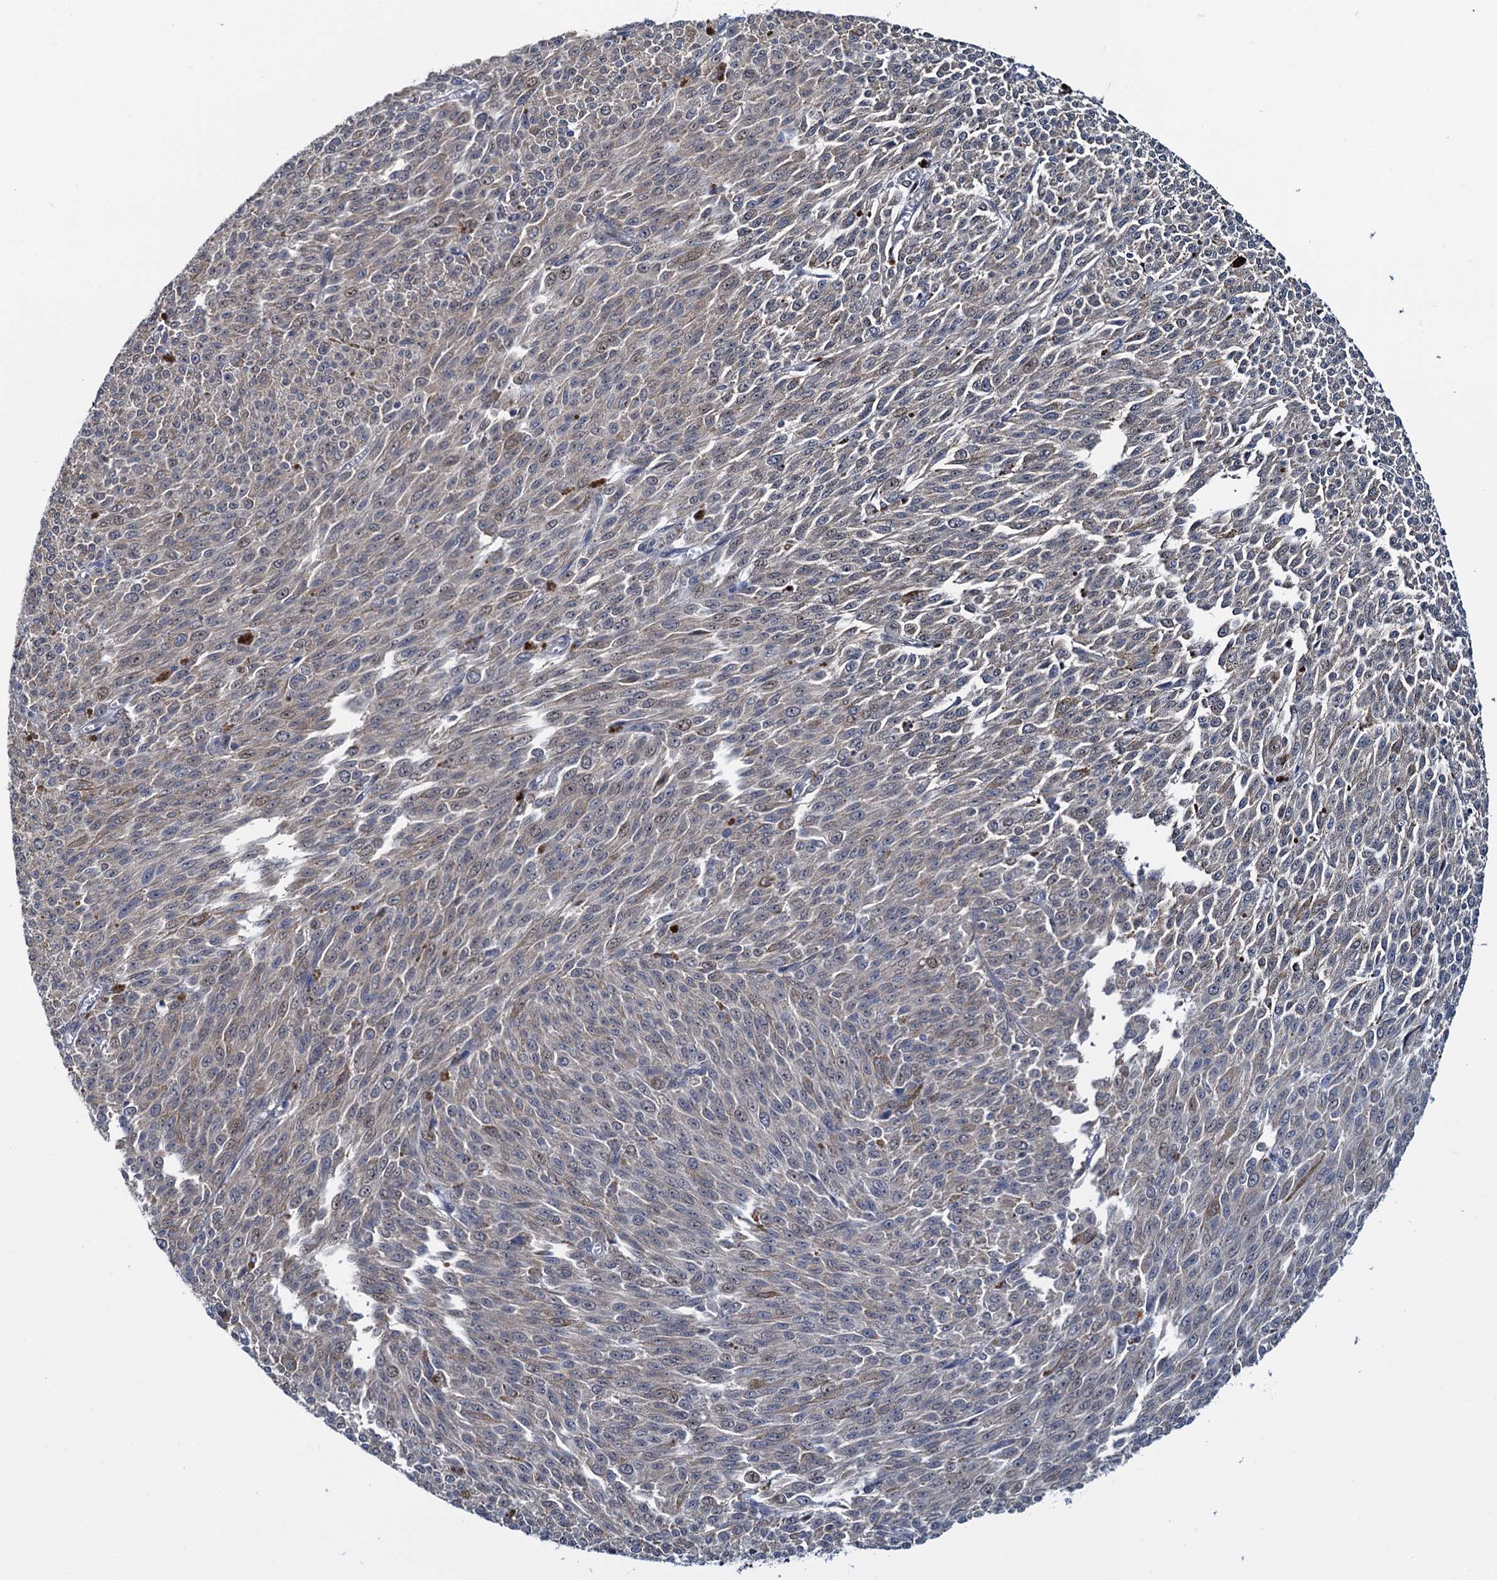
{"staining": {"intensity": "negative", "quantity": "none", "location": "none"}, "tissue": "melanoma", "cell_type": "Tumor cells", "image_type": "cancer", "snomed": [{"axis": "morphology", "description": "Malignant melanoma, NOS"}, {"axis": "topography", "description": "Skin"}], "caption": "Tumor cells are negative for protein expression in human malignant melanoma.", "gene": "RNF125", "patient": {"sex": "female", "age": 52}}